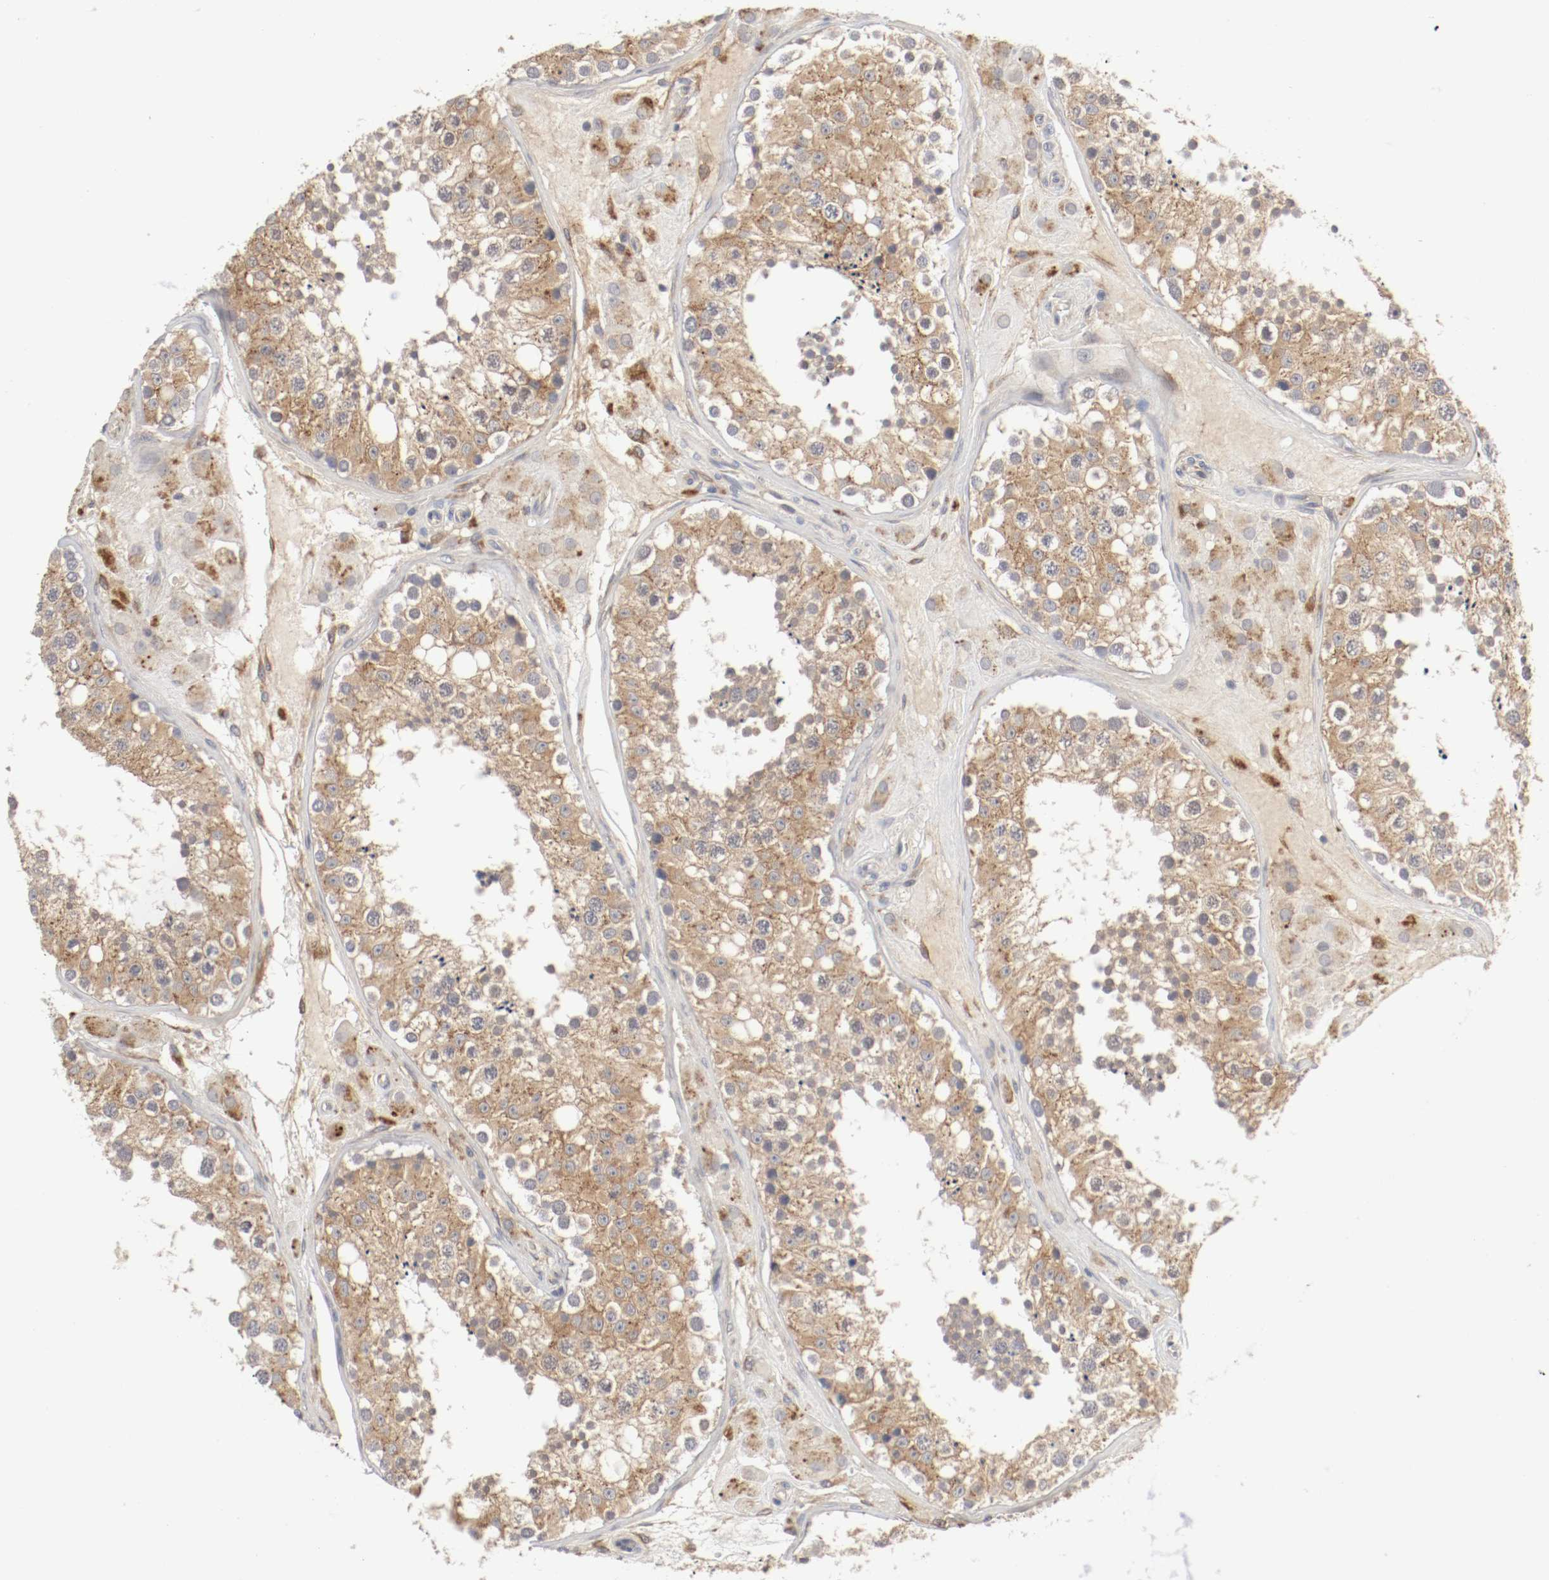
{"staining": {"intensity": "moderate", "quantity": ">75%", "location": "cytoplasmic/membranous"}, "tissue": "testis", "cell_type": "Cells in seminiferous ducts", "image_type": "normal", "snomed": [{"axis": "morphology", "description": "Normal tissue, NOS"}, {"axis": "topography", "description": "Testis"}], "caption": "Testis stained with immunohistochemistry reveals moderate cytoplasmic/membranous staining in about >75% of cells in seminiferous ducts. (DAB (3,3'-diaminobenzidine) = brown stain, brightfield microscopy at high magnification).", "gene": "REN", "patient": {"sex": "male", "age": 26}}